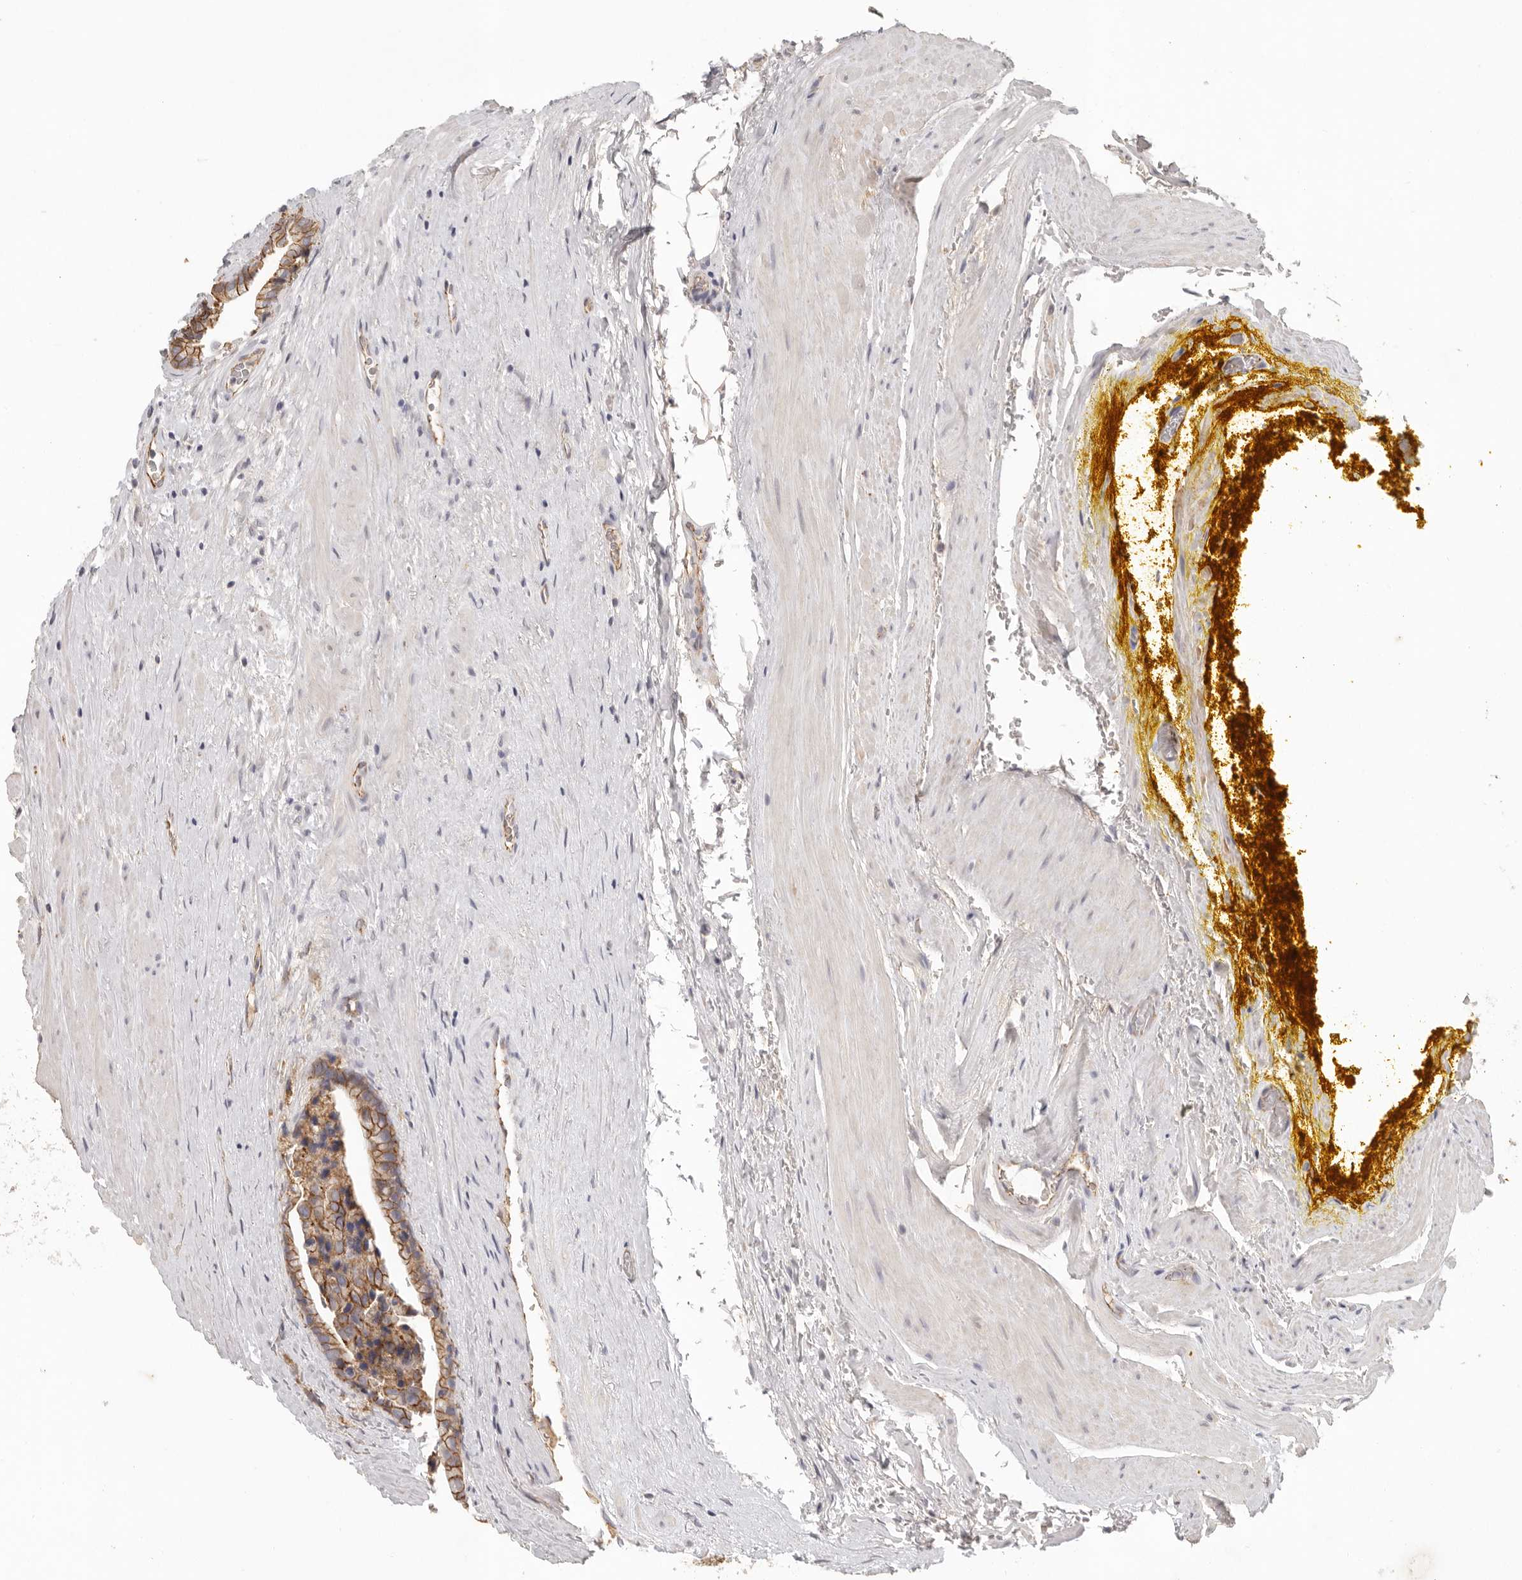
{"staining": {"intensity": "moderate", "quantity": ">75%", "location": "cytoplasmic/membranous"}, "tissue": "prostate cancer", "cell_type": "Tumor cells", "image_type": "cancer", "snomed": [{"axis": "morphology", "description": "Adenocarcinoma, High grade"}, {"axis": "topography", "description": "Prostate"}], "caption": "The histopathology image exhibits immunohistochemical staining of prostate cancer. There is moderate cytoplasmic/membranous staining is seen in about >75% of tumor cells.", "gene": "ANXA9", "patient": {"sex": "male", "age": 70}}